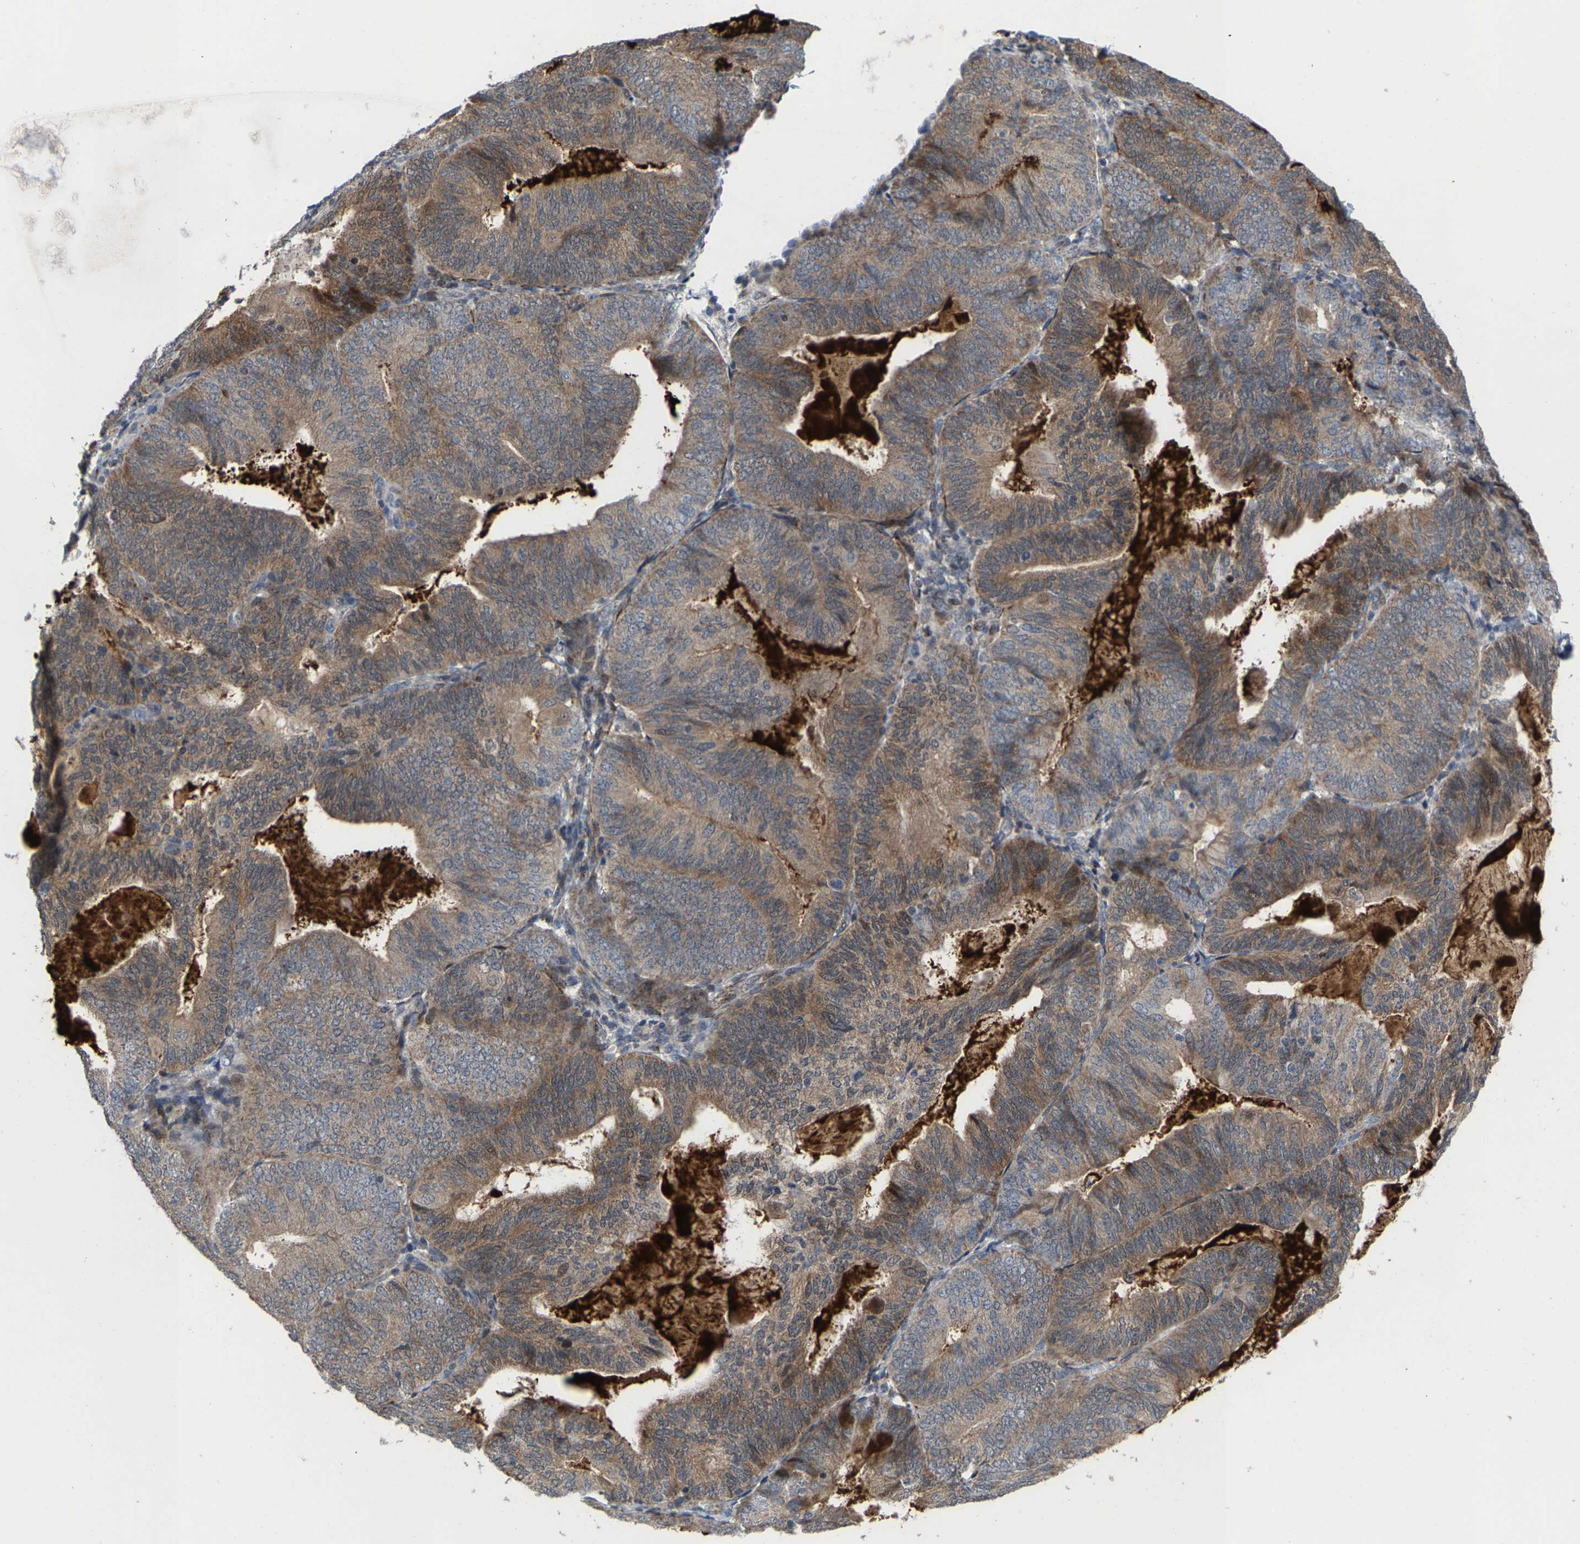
{"staining": {"intensity": "moderate", "quantity": ">75%", "location": "cytoplasmic/membranous"}, "tissue": "endometrial cancer", "cell_type": "Tumor cells", "image_type": "cancer", "snomed": [{"axis": "morphology", "description": "Adenocarcinoma, NOS"}, {"axis": "topography", "description": "Endometrium"}], "caption": "Human endometrial cancer stained with a brown dye shows moderate cytoplasmic/membranous positive expression in about >75% of tumor cells.", "gene": "TDRKH", "patient": {"sex": "female", "age": 81}}